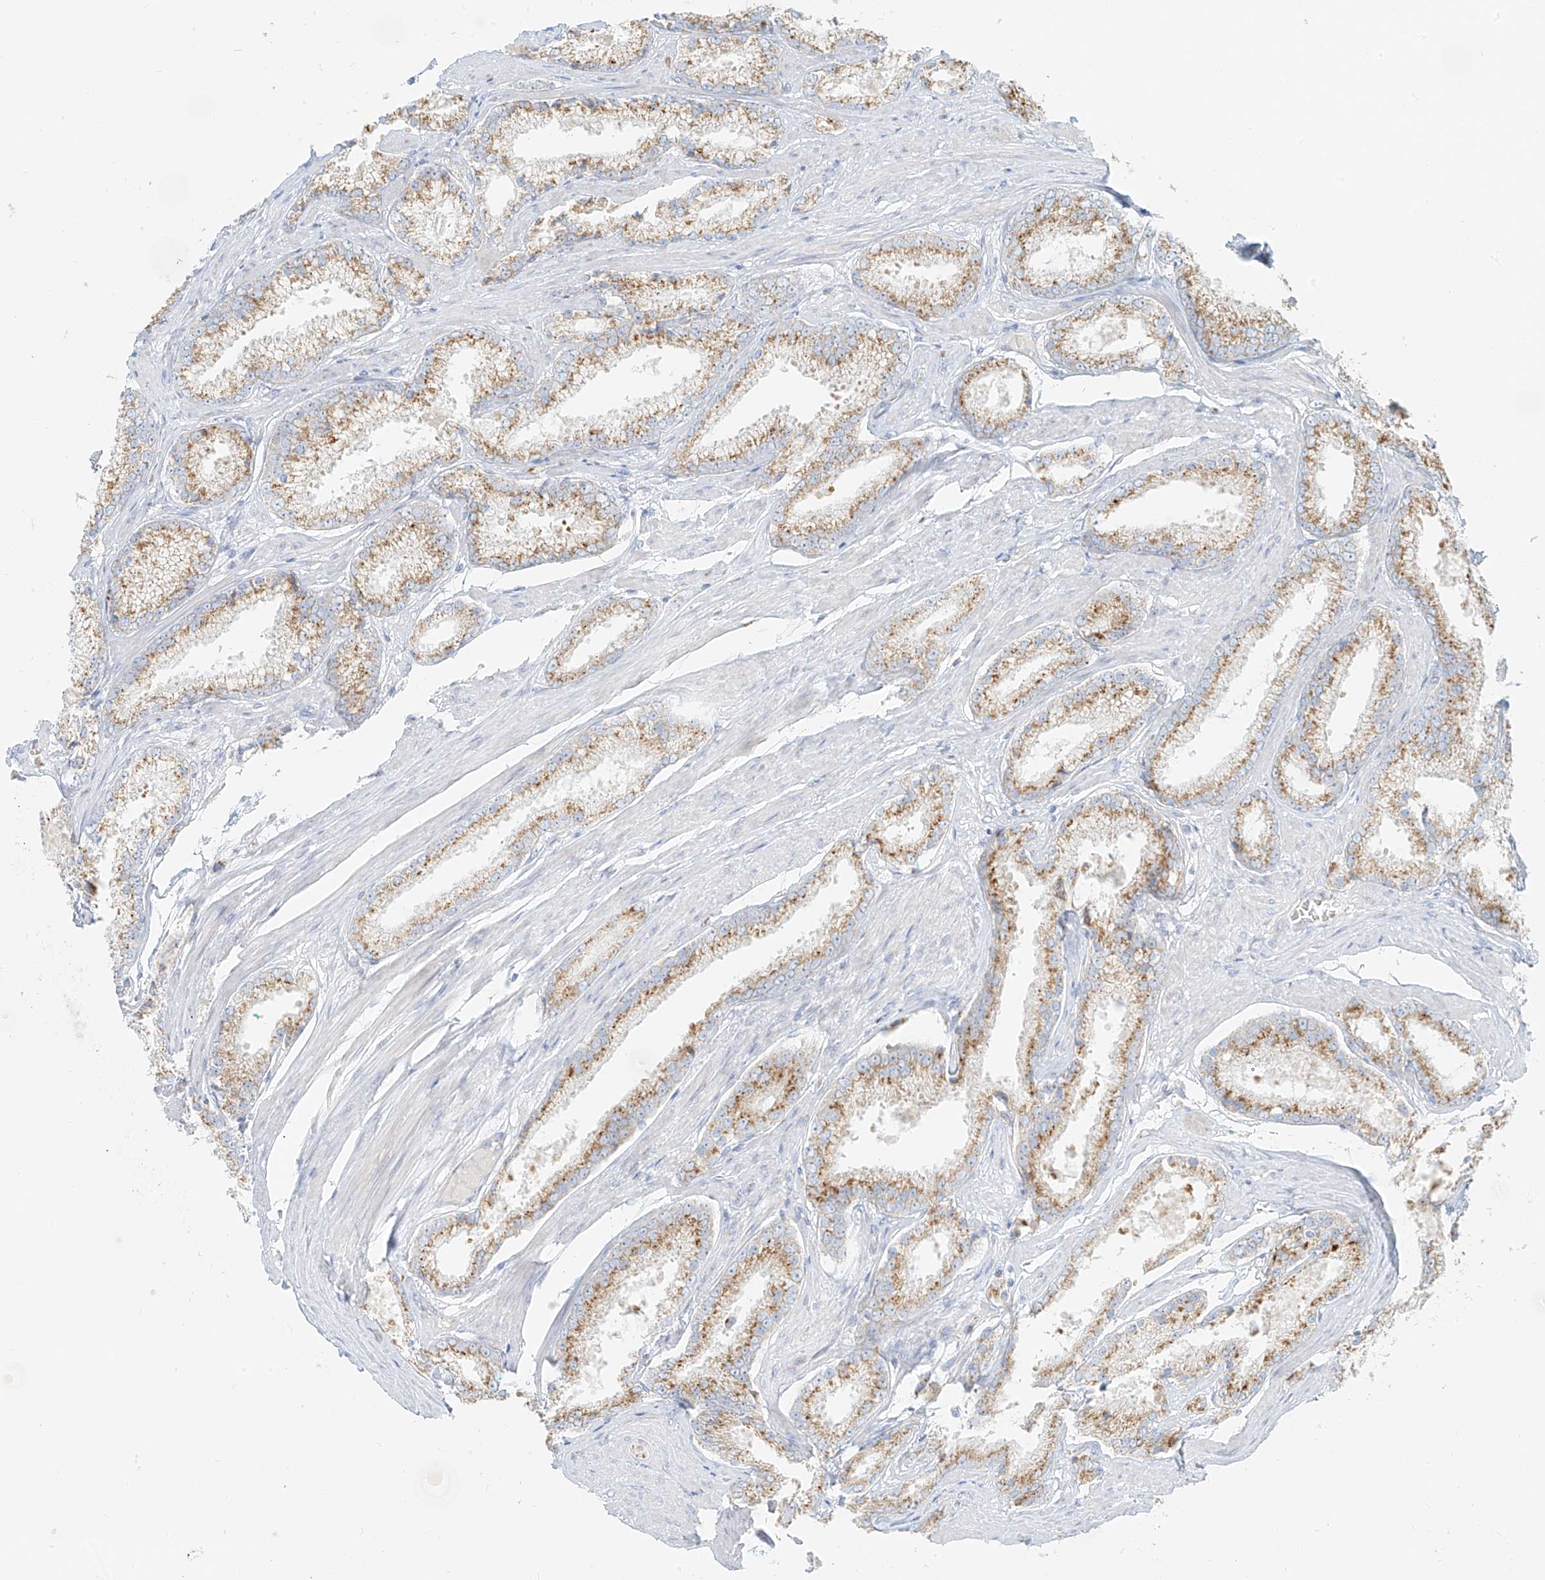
{"staining": {"intensity": "moderate", "quantity": ">75%", "location": "cytoplasmic/membranous"}, "tissue": "prostate cancer", "cell_type": "Tumor cells", "image_type": "cancer", "snomed": [{"axis": "morphology", "description": "Adenocarcinoma, High grade"}, {"axis": "topography", "description": "Prostate"}], "caption": "Protein staining demonstrates moderate cytoplasmic/membranous staining in approximately >75% of tumor cells in prostate cancer (adenocarcinoma (high-grade)).", "gene": "TMEM87B", "patient": {"sex": "male", "age": 66}}